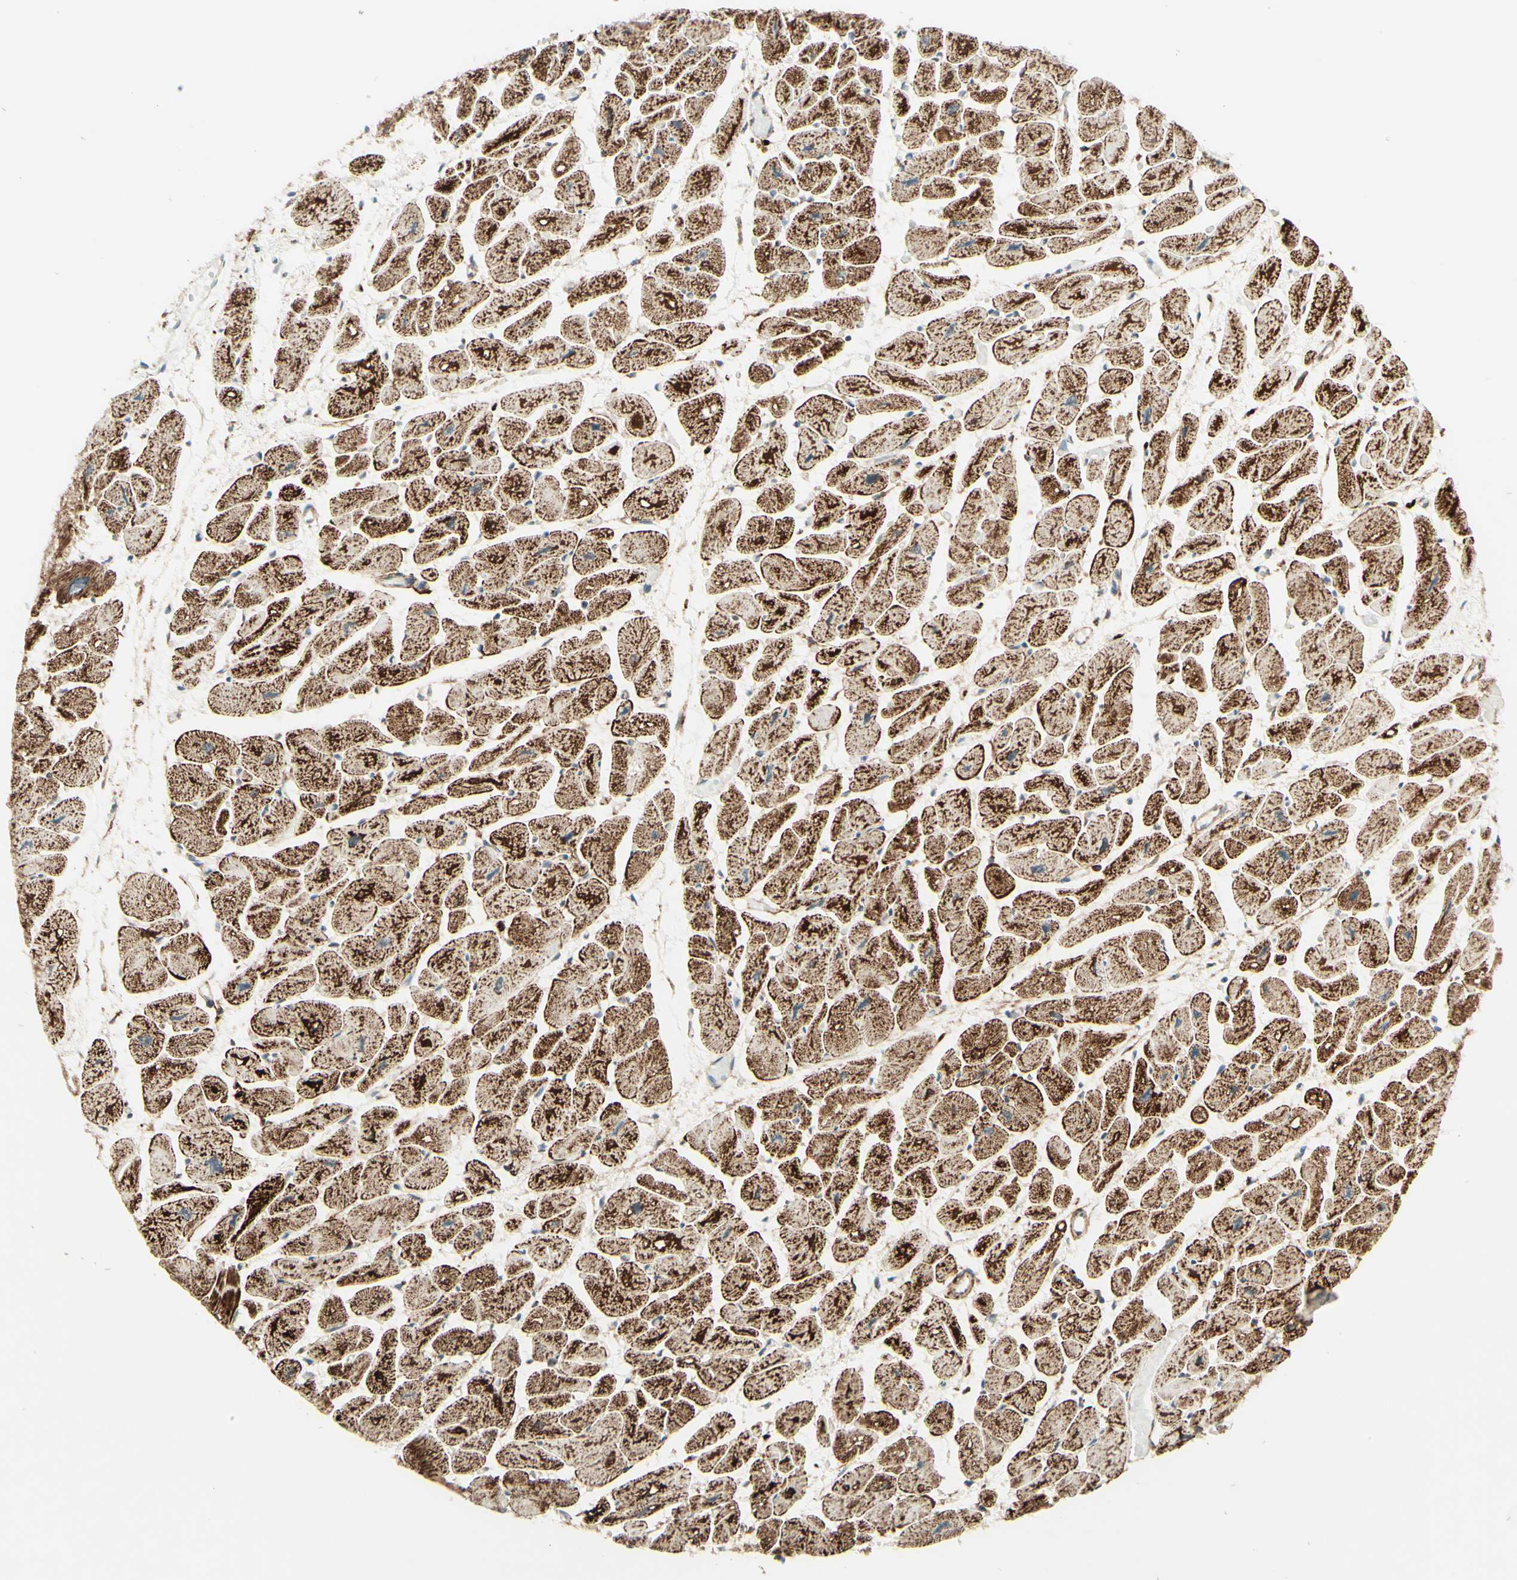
{"staining": {"intensity": "strong", "quantity": ">75%", "location": "cytoplasmic/membranous"}, "tissue": "heart muscle", "cell_type": "Cardiomyocytes", "image_type": "normal", "snomed": [{"axis": "morphology", "description": "Normal tissue, NOS"}, {"axis": "topography", "description": "Heart"}], "caption": "Immunohistochemistry (IHC) (DAB) staining of normal human heart muscle shows strong cytoplasmic/membranous protein expression in approximately >75% of cardiomyocytes. (Stains: DAB in brown, nuclei in blue, Microscopy: brightfield microscopy at high magnification).", "gene": "DHRS3", "patient": {"sex": "female", "age": 54}}